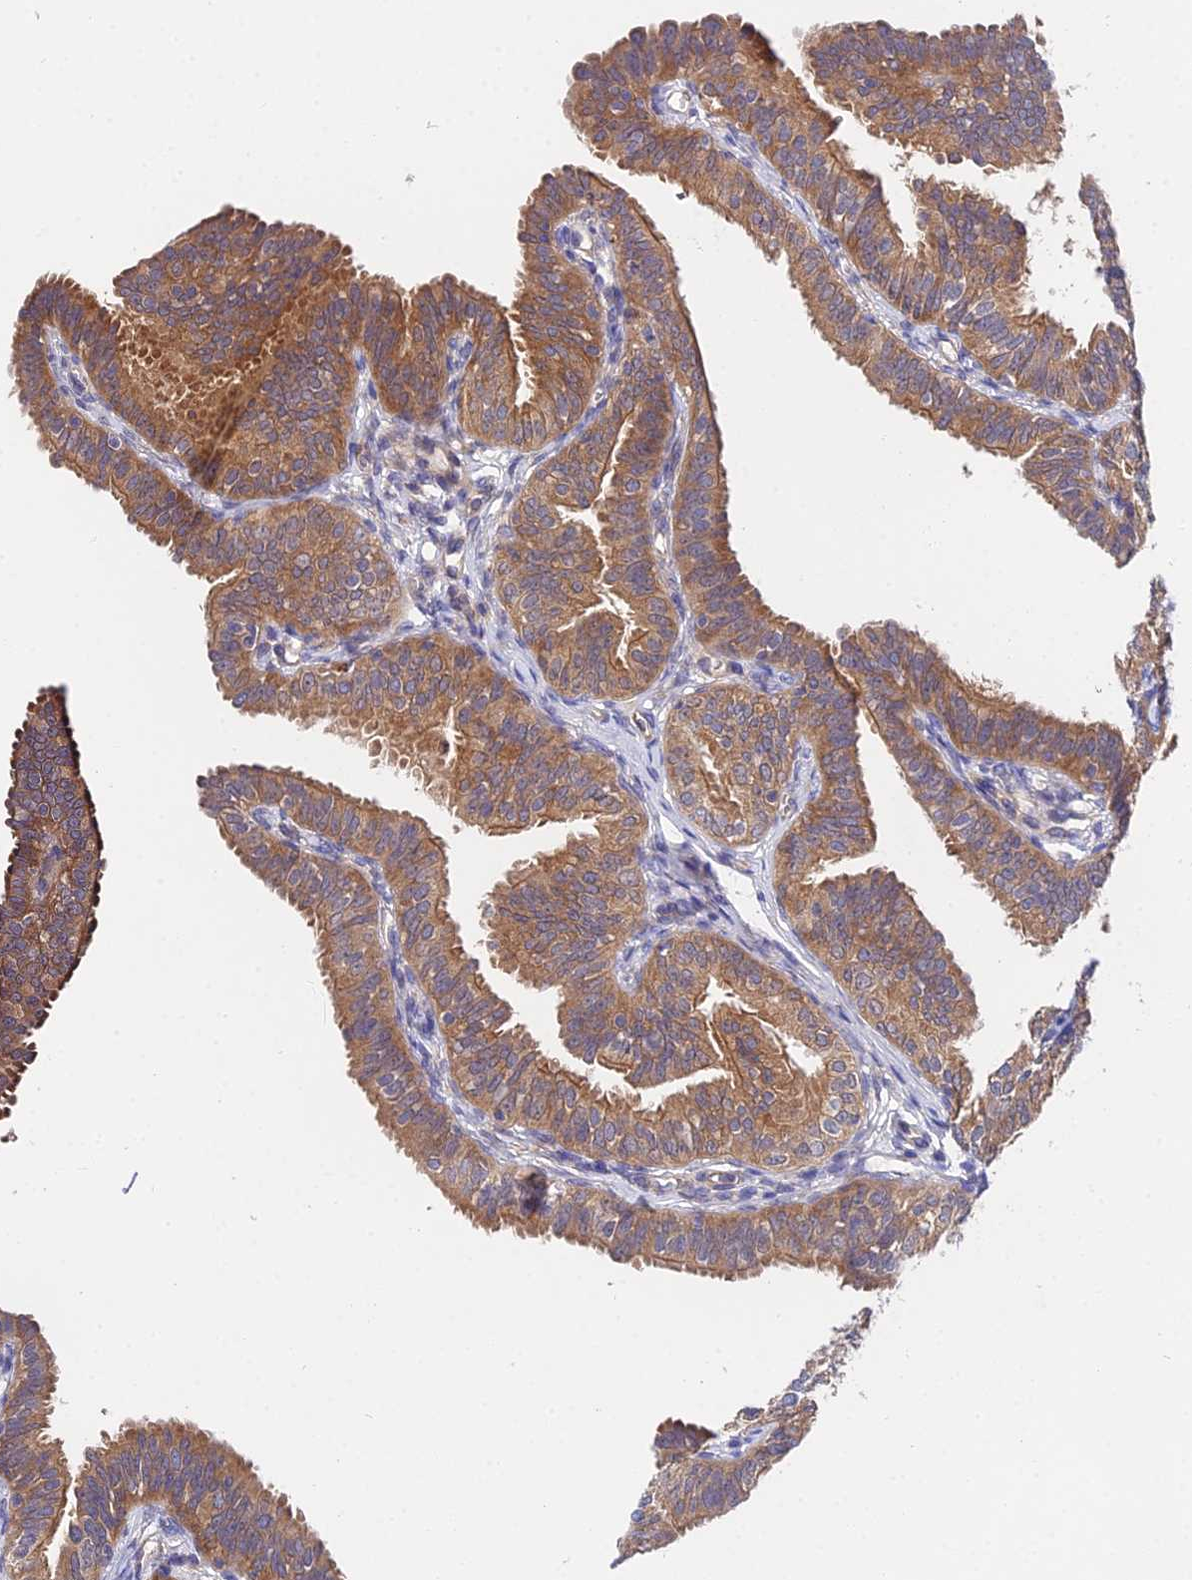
{"staining": {"intensity": "moderate", "quantity": ">75%", "location": "cytoplasmic/membranous"}, "tissue": "fallopian tube", "cell_type": "Glandular cells", "image_type": "normal", "snomed": [{"axis": "morphology", "description": "Normal tissue, NOS"}, {"axis": "topography", "description": "Fallopian tube"}], "caption": "IHC image of benign fallopian tube: fallopian tube stained using immunohistochemistry displays medium levels of moderate protein expression localized specifically in the cytoplasmic/membranous of glandular cells, appearing as a cytoplasmic/membranous brown color.", "gene": "PPP2R2A", "patient": {"sex": "female", "age": 35}}